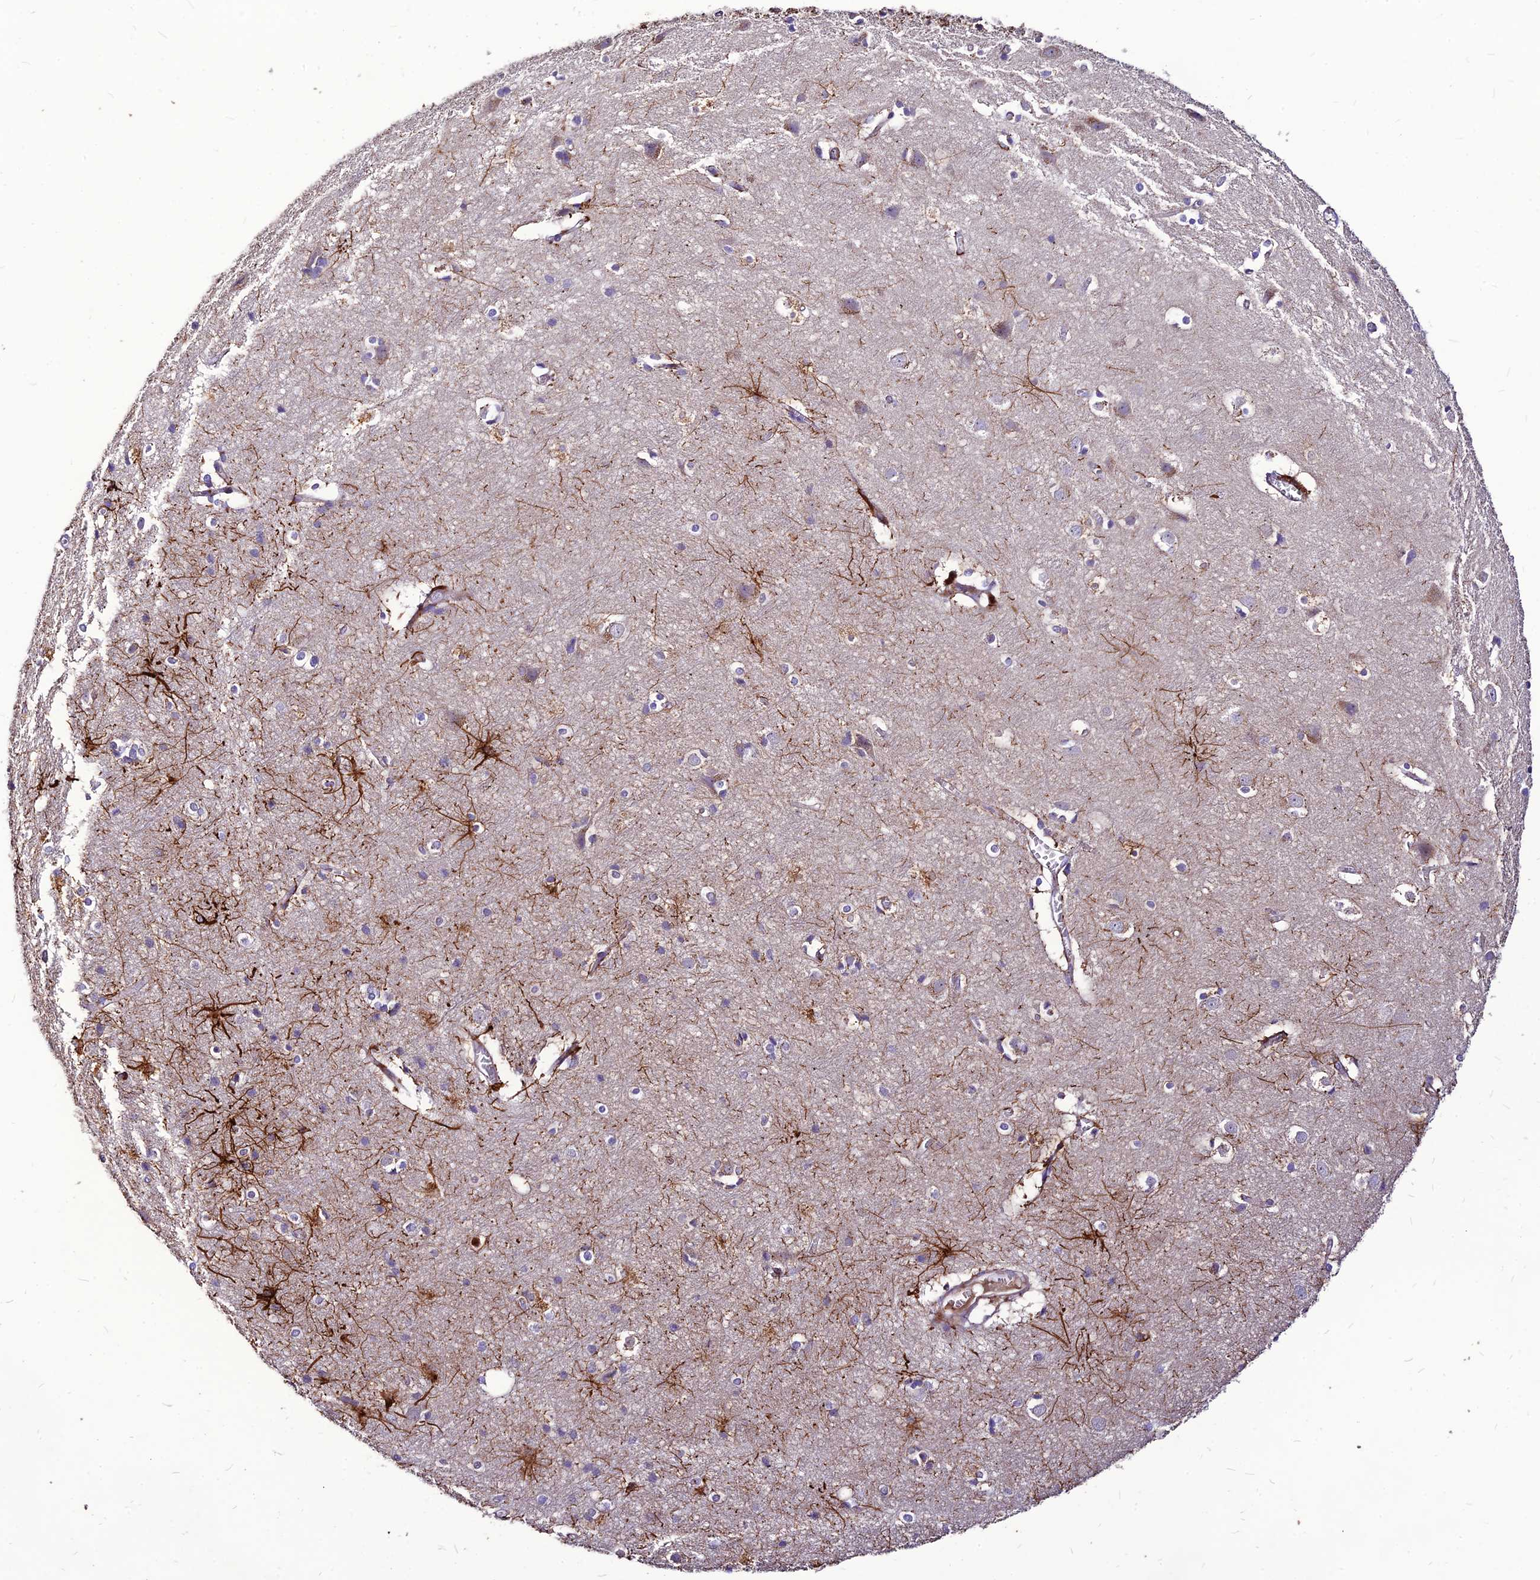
{"staining": {"intensity": "strong", "quantity": ">75%", "location": "cytoplasmic/membranous"}, "tissue": "cerebral cortex", "cell_type": "Endothelial cells", "image_type": "normal", "snomed": [{"axis": "morphology", "description": "Normal tissue, NOS"}, {"axis": "topography", "description": "Cerebral cortex"}], "caption": "Cerebral cortex stained with DAB immunohistochemistry demonstrates high levels of strong cytoplasmic/membranous positivity in about >75% of endothelial cells. Immunohistochemistry stains the protein in brown and the nuclei are stained blue.", "gene": "RIMOC1", "patient": {"sex": "male", "age": 54}}